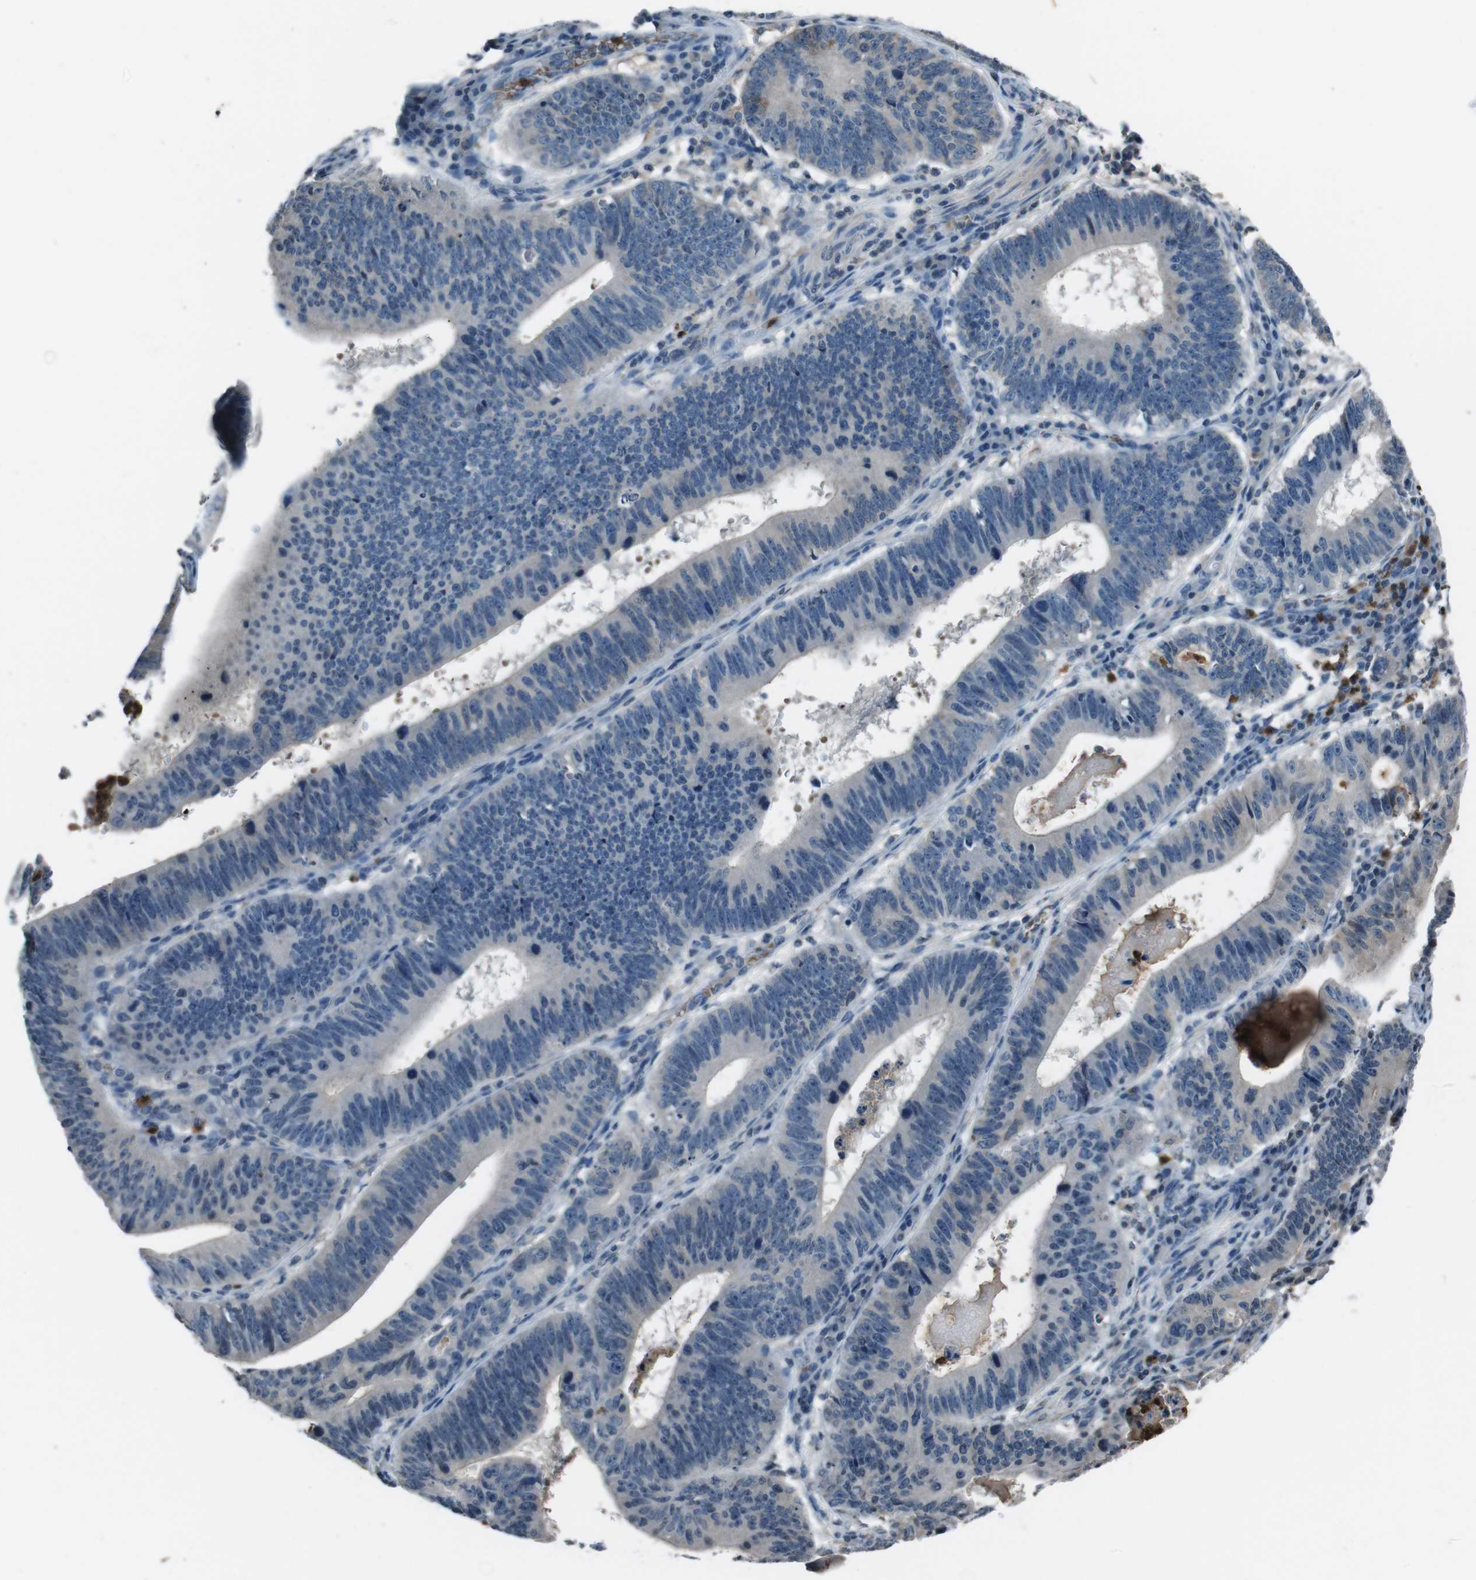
{"staining": {"intensity": "negative", "quantity": "none", "location": "none"}, "tissue": "stomach cancer", "cell_type": "Tumor cells", "image_type": "cancer", "snomed": [{"axis": "morphology", "description": "Adenocarcinoma, NOS"}, {"axis": "topography", "description": "Stomach"}], "caption": "Tumor cells are negative for brown protein staining in stomach adenocarcinoma. (DAB (3,3'-diaminobenzidine) immunohistochemistry visualized using brightfield microscopy, high magnification).", "gene": "UGT1A6", "patient": {"sex": "male", "age": 59}}